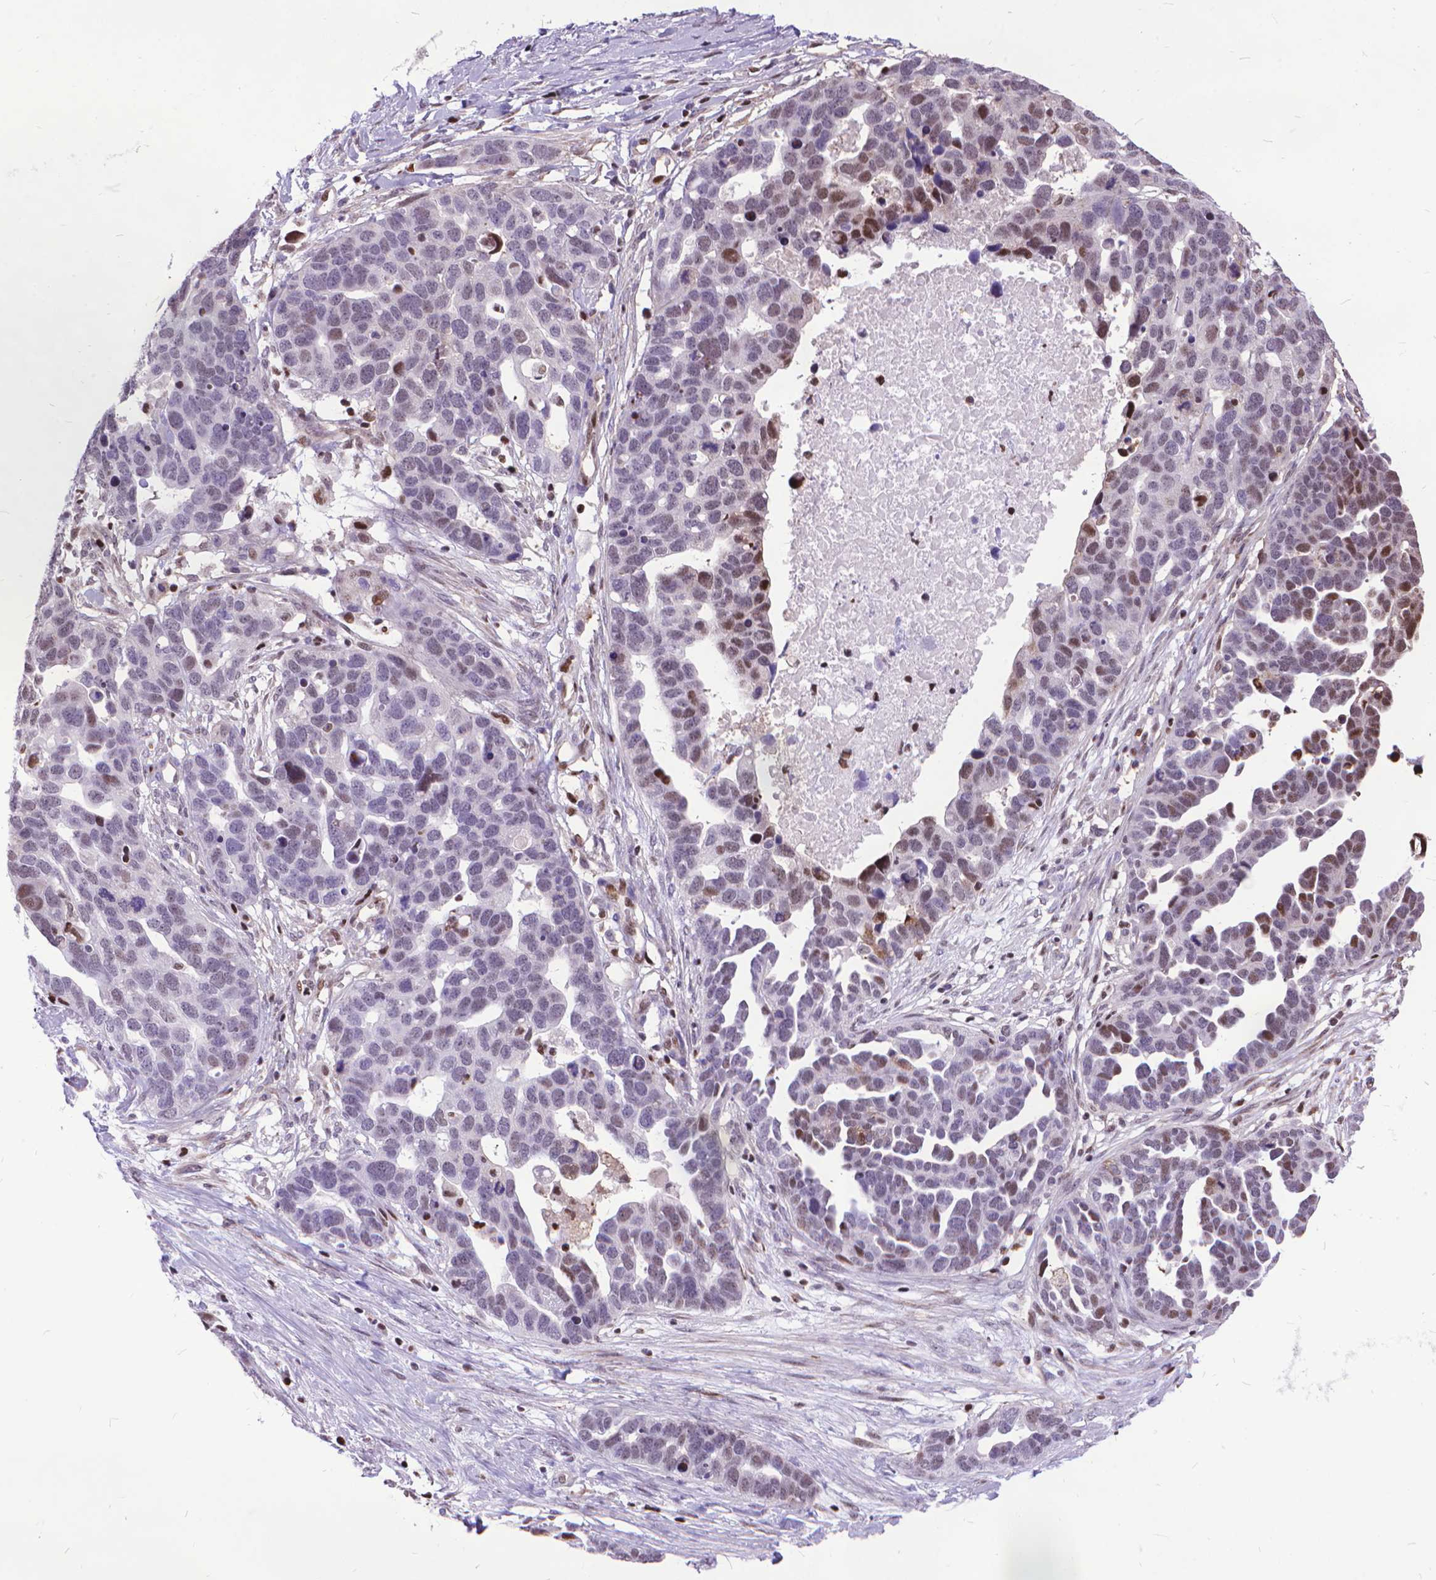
{"staining": {"intensity": "moderate", "quantity": "<25%", "location": "nuclear"}, "tissue": "ovarian cancer", "cell_type": "Tumor cells", "image_type": "cancer", "snomed": [{"axis": "morphology", "description": "Cystadenocarcinoma, serous, NOS"}, {"axis": "topography", "description": "Ovary"}], "caption": "Immunohistochemistry (IHC) (DAB (3,3'-diaminobenzidine)) staining of ovarian serous cystadenocarcinoma displays moderate nuclear protein expression in about <25% of tumor cells.", "gene": "POLE4", "patient": {"sex": "female", "age": 54}}